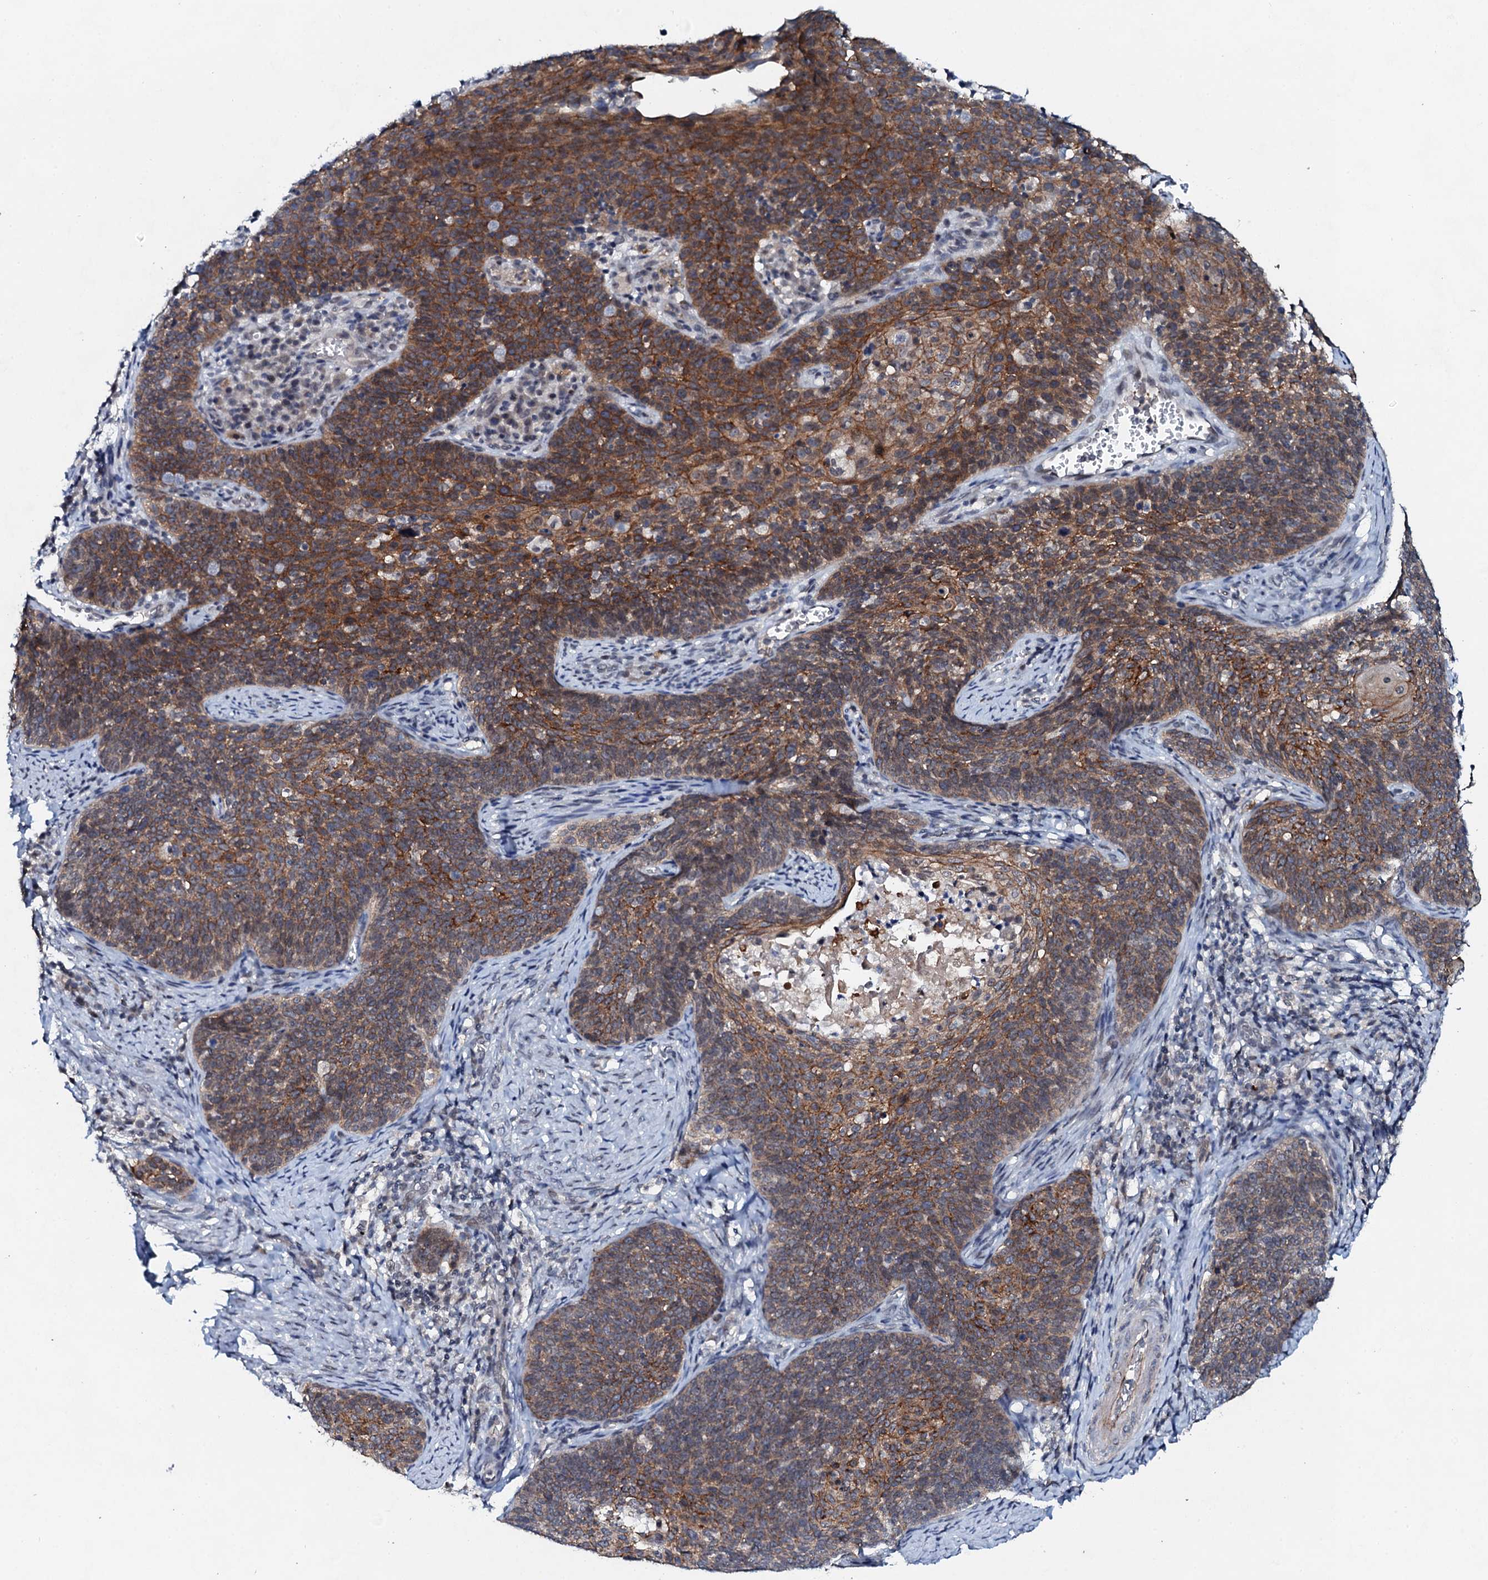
{"staining": {"intensity": "strong", "quantity": "25%-75%", "location": "cytoplasmic/membranous"}, "tissue": "cervical cancer", "cell_type": "Tumor cells", "image_type": "cancer", "snomed": [{"axis": "morphology", "description": "Normal tissue, NOS"}, {"axis": "morphology", "description": "Squamous cell carcinoma, NOS"}, {"axis": "topography", "description": "Cervix"}], "caption": "Strong cytoplasmic/membranous protein expression is appreciated in about 25%-75% of tumor cells in squamous cell carcinoma (cervical).", "gene": "SNTA1", "patient": {"sex": "female", "age": 39}}